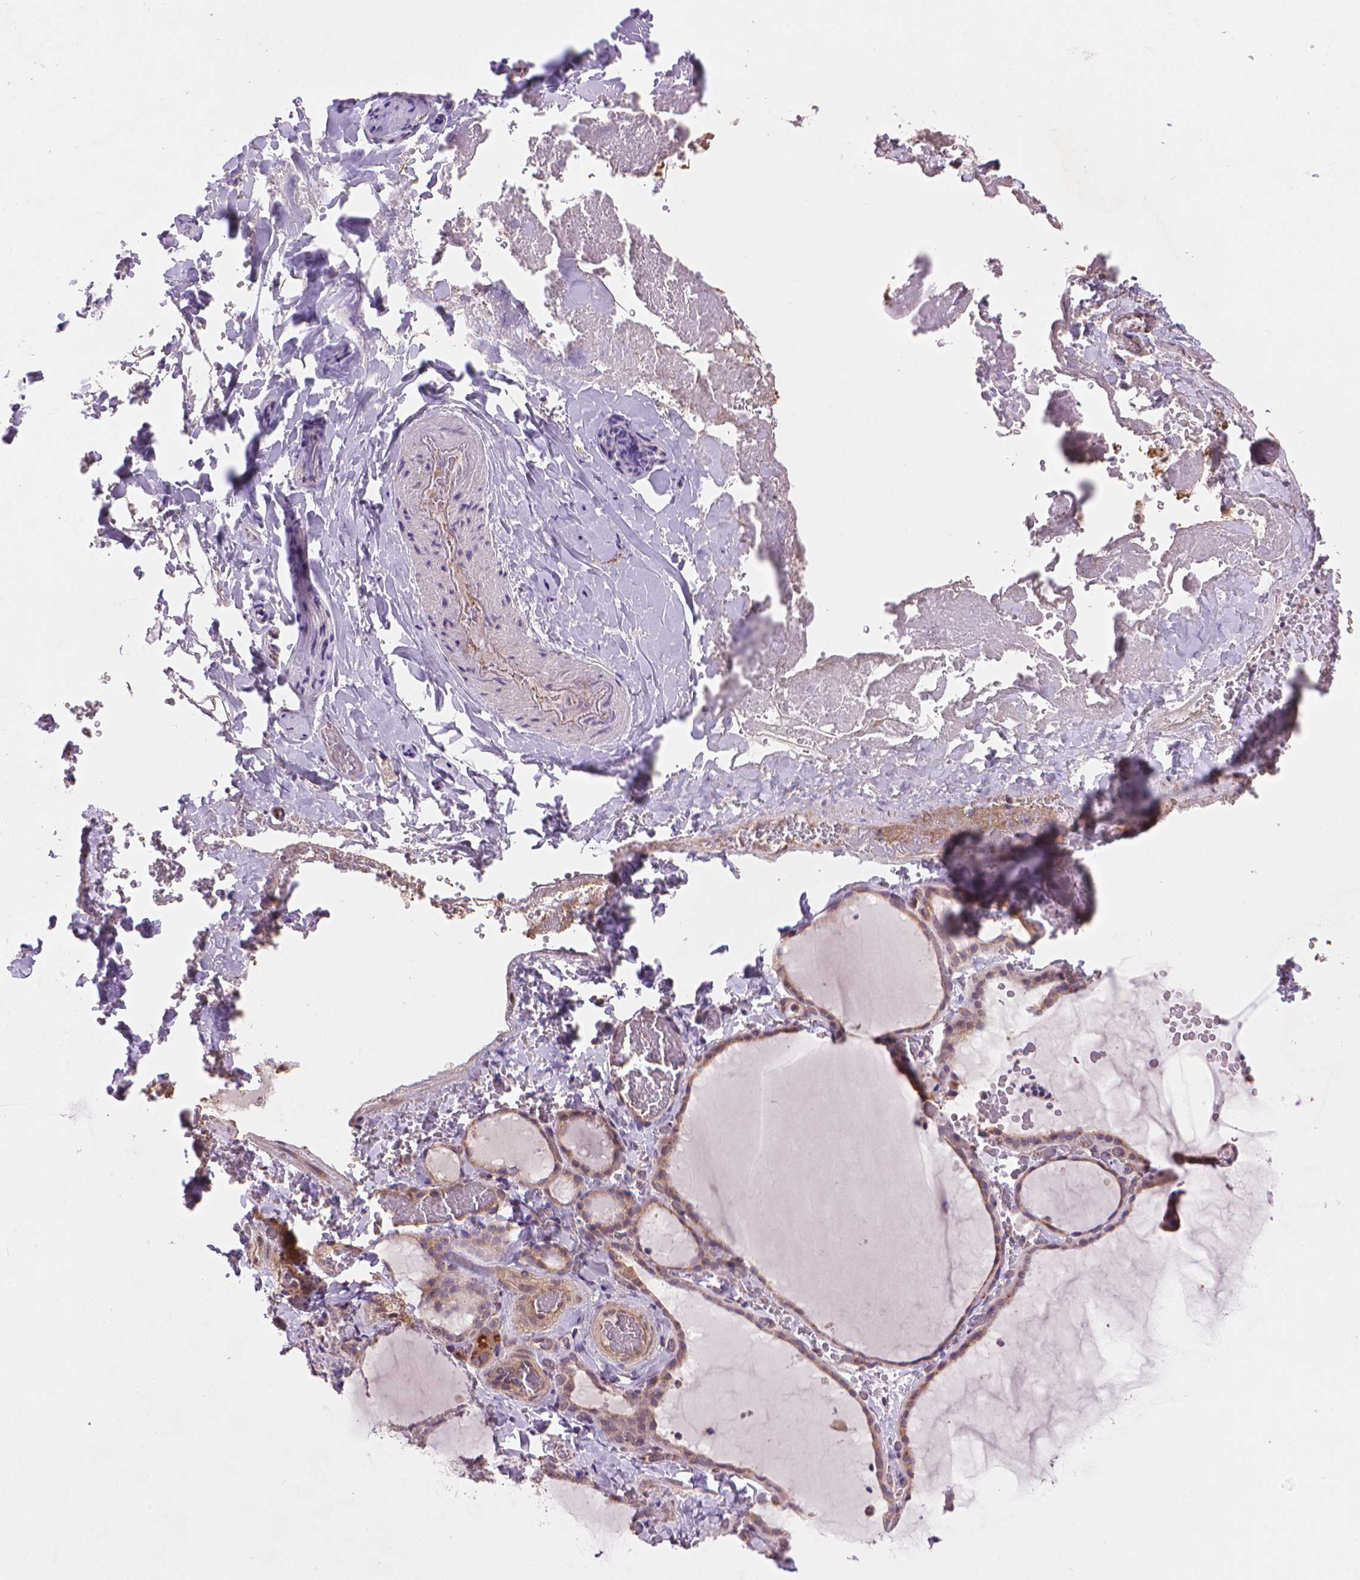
{"staining": {"intensity": "moderate", "quantity": "25%-75%", "location": "cytoplasmic/membranous"}, "tissue": "thyroid gland", "cell_type": "Glandular cells", "image_type": "normal", "snomed": [{"axis": "morphology", "description": "Normal tissue, NOS"}, {"axis": "topography", "description": "Thyroid gland"}], "caption": "Immunohistochemistry (IHC) micrograph of benign thyroid gland: human thyroid gland stained using immunohistochemistry reveals medium levels of moderate protein expression localized specifically in the cytoplasmic/membranous of glandular cells, appearing as a cytoplasmic/membranous brown color.", "gene": "AMMECR1L", "patient": {"sex": "female", "age": 22}}